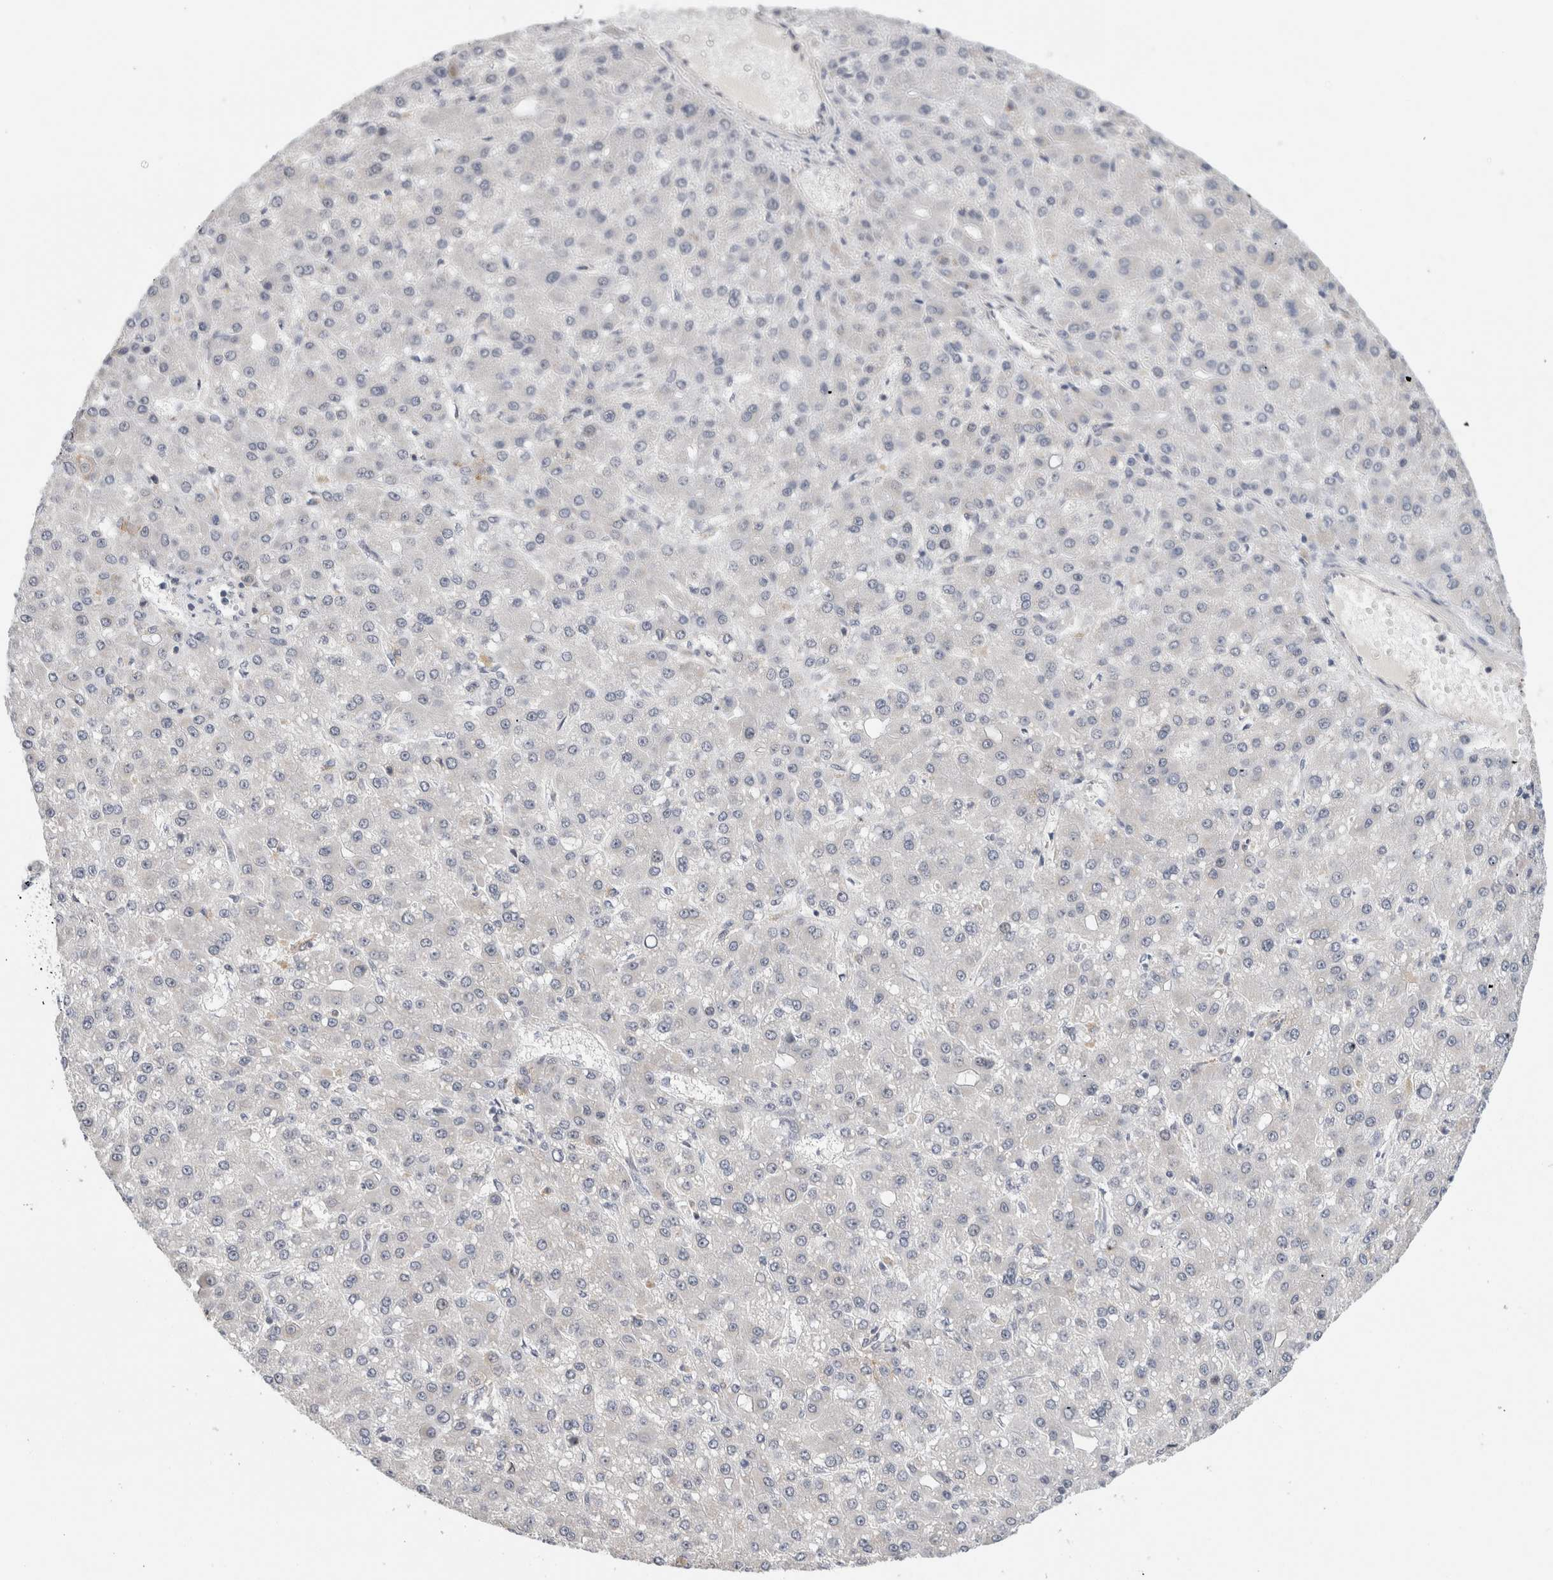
{"staining": {"intensity": "negative", "quantity": "none", "location": "none"}, "tissue": "liver cancer", "cell_type": "Tumor cells", "image_type": "cancer", "snomed": [{"axis": "morphology", "description": "Carcinoma, Hepatocellular, NOS"}, {"axis": "topography", "description": "Liver"}], "caption": "Liver hepatocellular carcinoma stained for a protein using IHC exhibits no expression tumor cells.", "gene": "HCN3", "patient": {"sex": "male", "age": 67}}